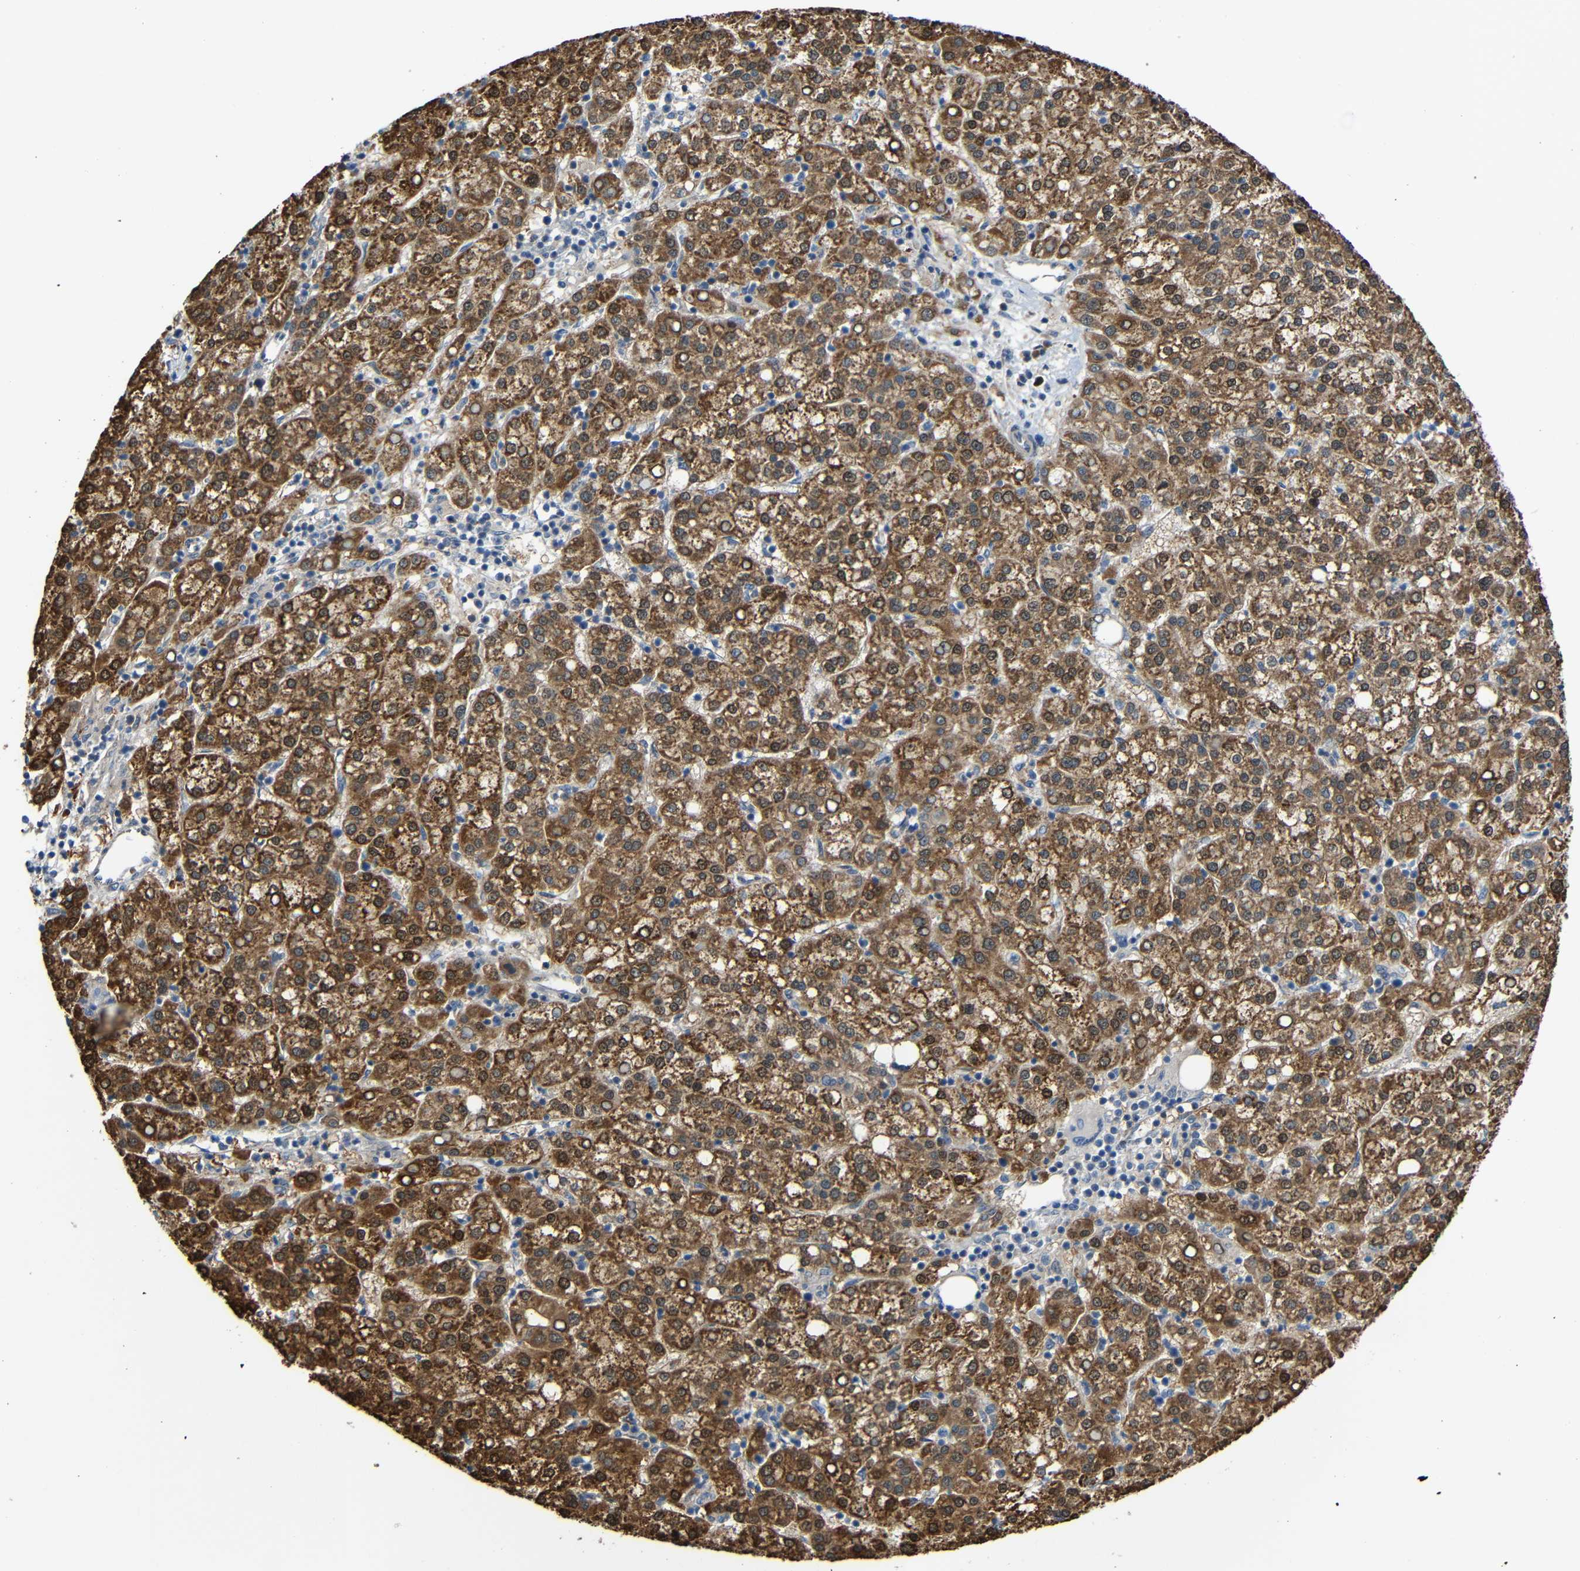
{"staining": {"intensity": "moderate", "quantity": ">75%", "location": "cytoplasmic/membranous,nuclear"}, "tissue": "liver cancer", "cell_type": "Tumor cells", "image_type": "cancer", "snomed": [{"axis": "morphology", "description": "Carcinoma, Hepatocellular, NOS"}, {"axis": "topography", "description": "Liver"}], "caption": "The histopathology image shows immunohistochemical staining of liver hepatocellular carcinoma. There is moderate cytoplasmic/membranous and nuclear staining is appreciated in approximately >75% of tumor cells. (Brightfield microscopy of DAB IHC at high magnification).", "gene": "TMEM25", "patient": {"sex": "female", "age": 58}}